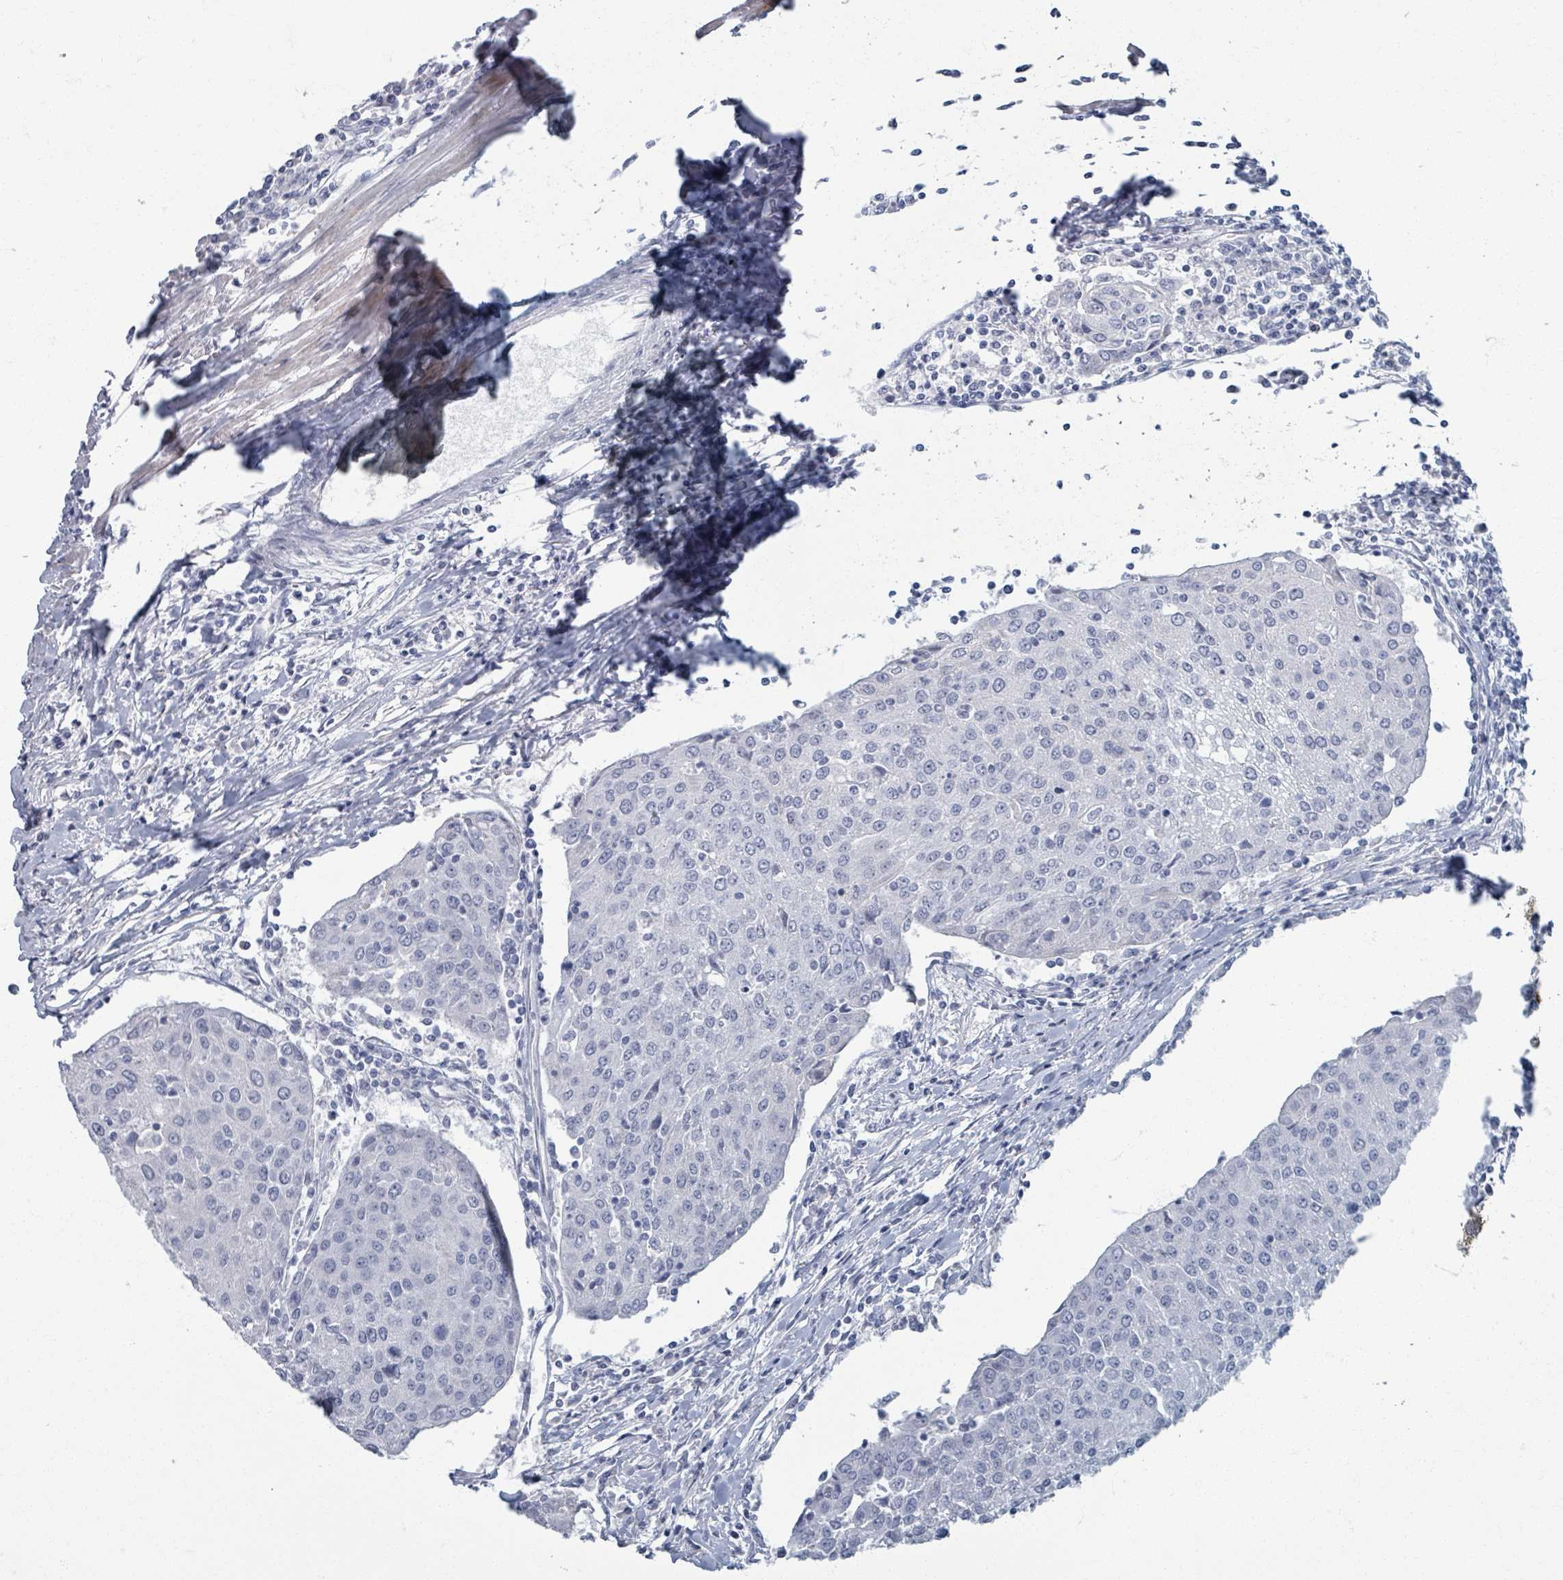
{"staining": {"intensity": "negative", "quantity": "none", "location": "none"}, "tissue": "urothelial cancer", "cell_type": "Tumor cells", "image_type": "cancer", "snomed": [{"axis": "morphology", "description": "Urothelial carcinoma, High grade"}, {"axis": "topography", "description": "Urinary bladder"}], "caption": "IHC image of urothelial cancer stained for a protein (brown), which reveals no expression in tumor cells. (DAB immunohistochemistry (IHC) visualized using brightfield microscopy, high magnification).", "gene": "TAS2R1", "patient": {"sex": "female", "age": 85}}